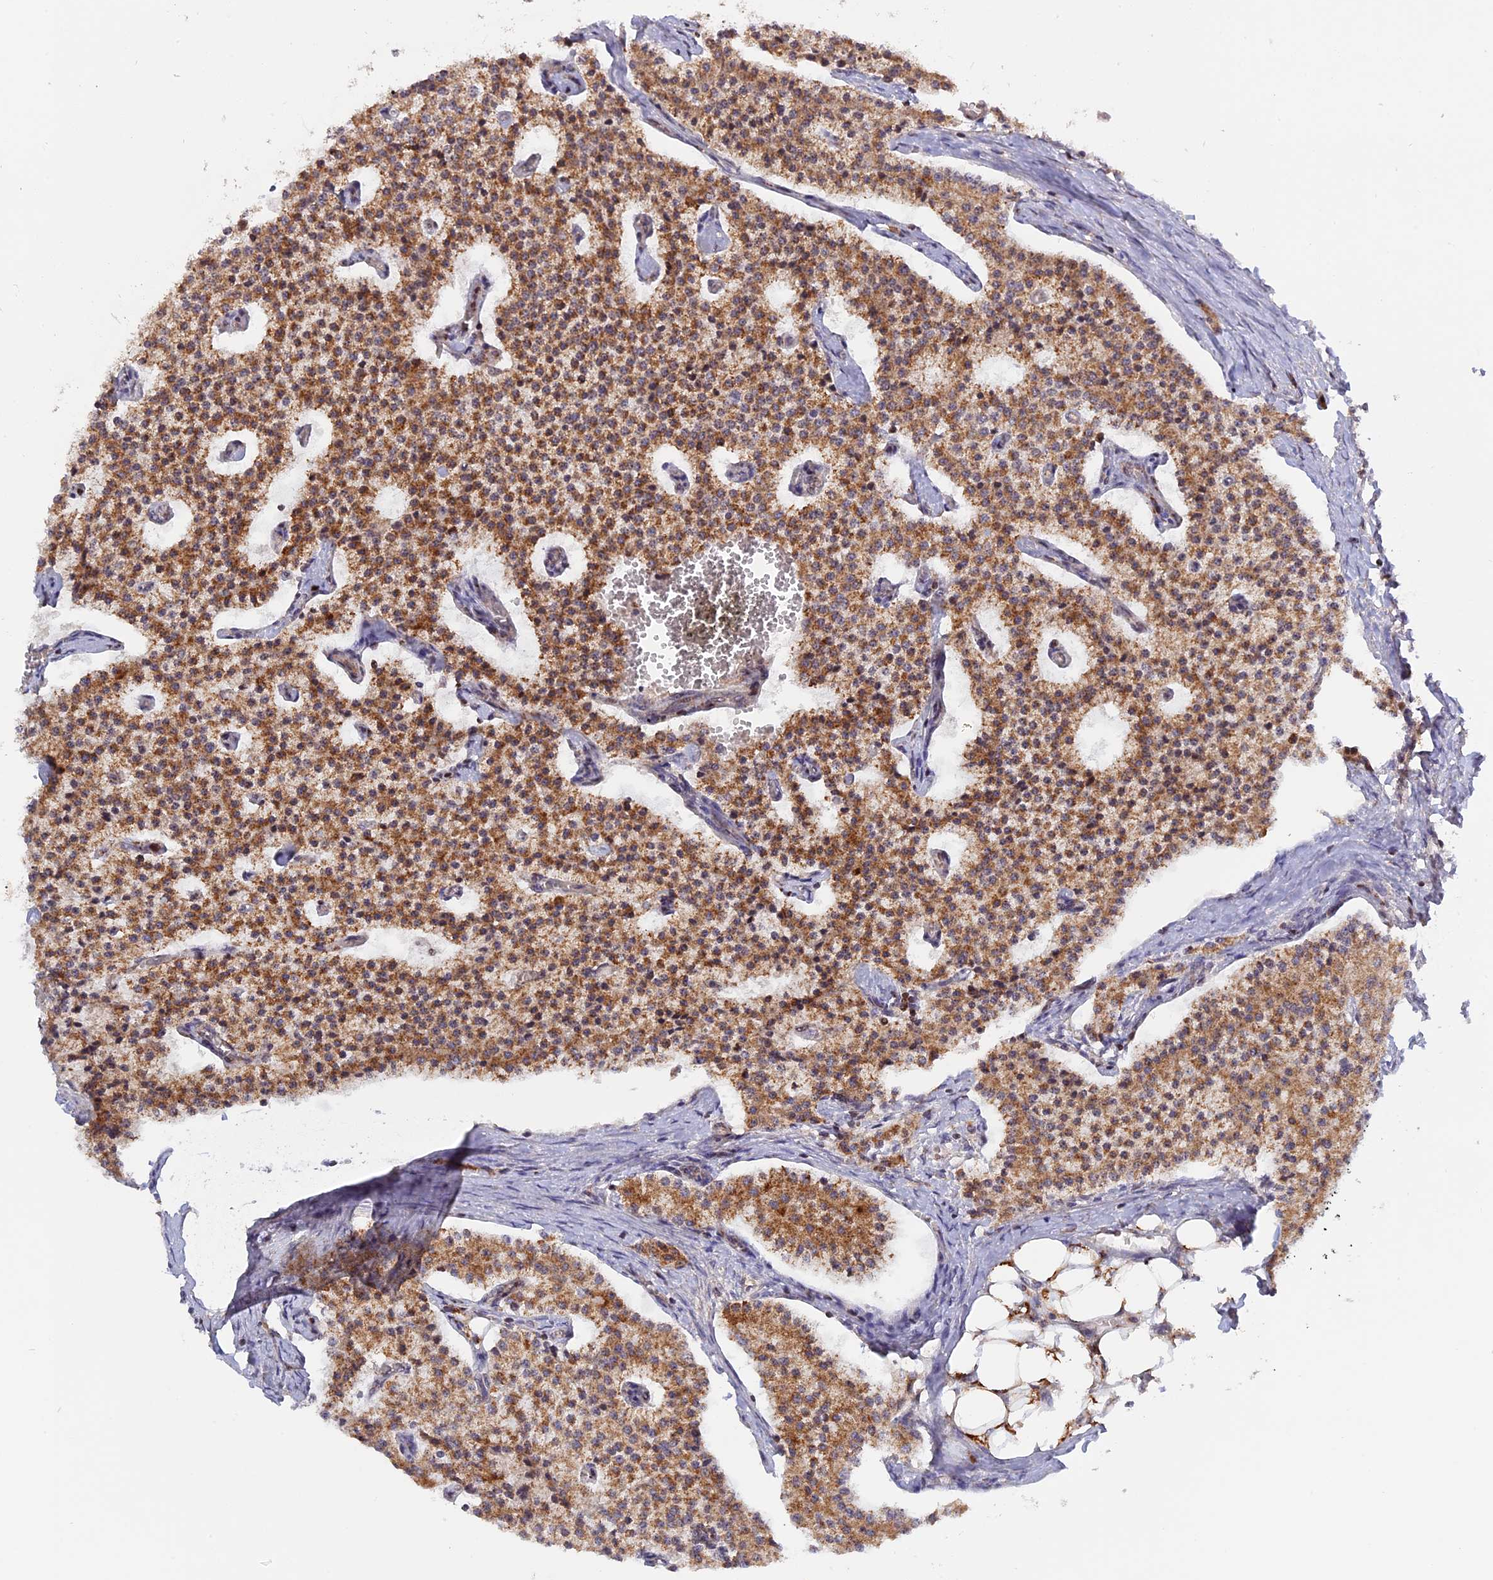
{"staining": {"intensity": "moderate", "quantity": ">75%", "location": "cytoplasmic/membranous"}, "tissue": "carcinoid", "cell_type": "Tumor cells", "image_type": "cancer", "snomed": [{"axis": "morphology", "description": "Carcinoid, malignant, NOS"}, {"axis": "topography", "description": "Colon"}], "caption": "Protein staining exhibits moderate cytoplasmic/membranous staining in about >75% of tumor cells in malignant carcinoid. The protein of interest is shown in brown color, while the nuclei are stained blue.", "gene": "MPV17L", "patient": {"sex": "female", "age": 52}}